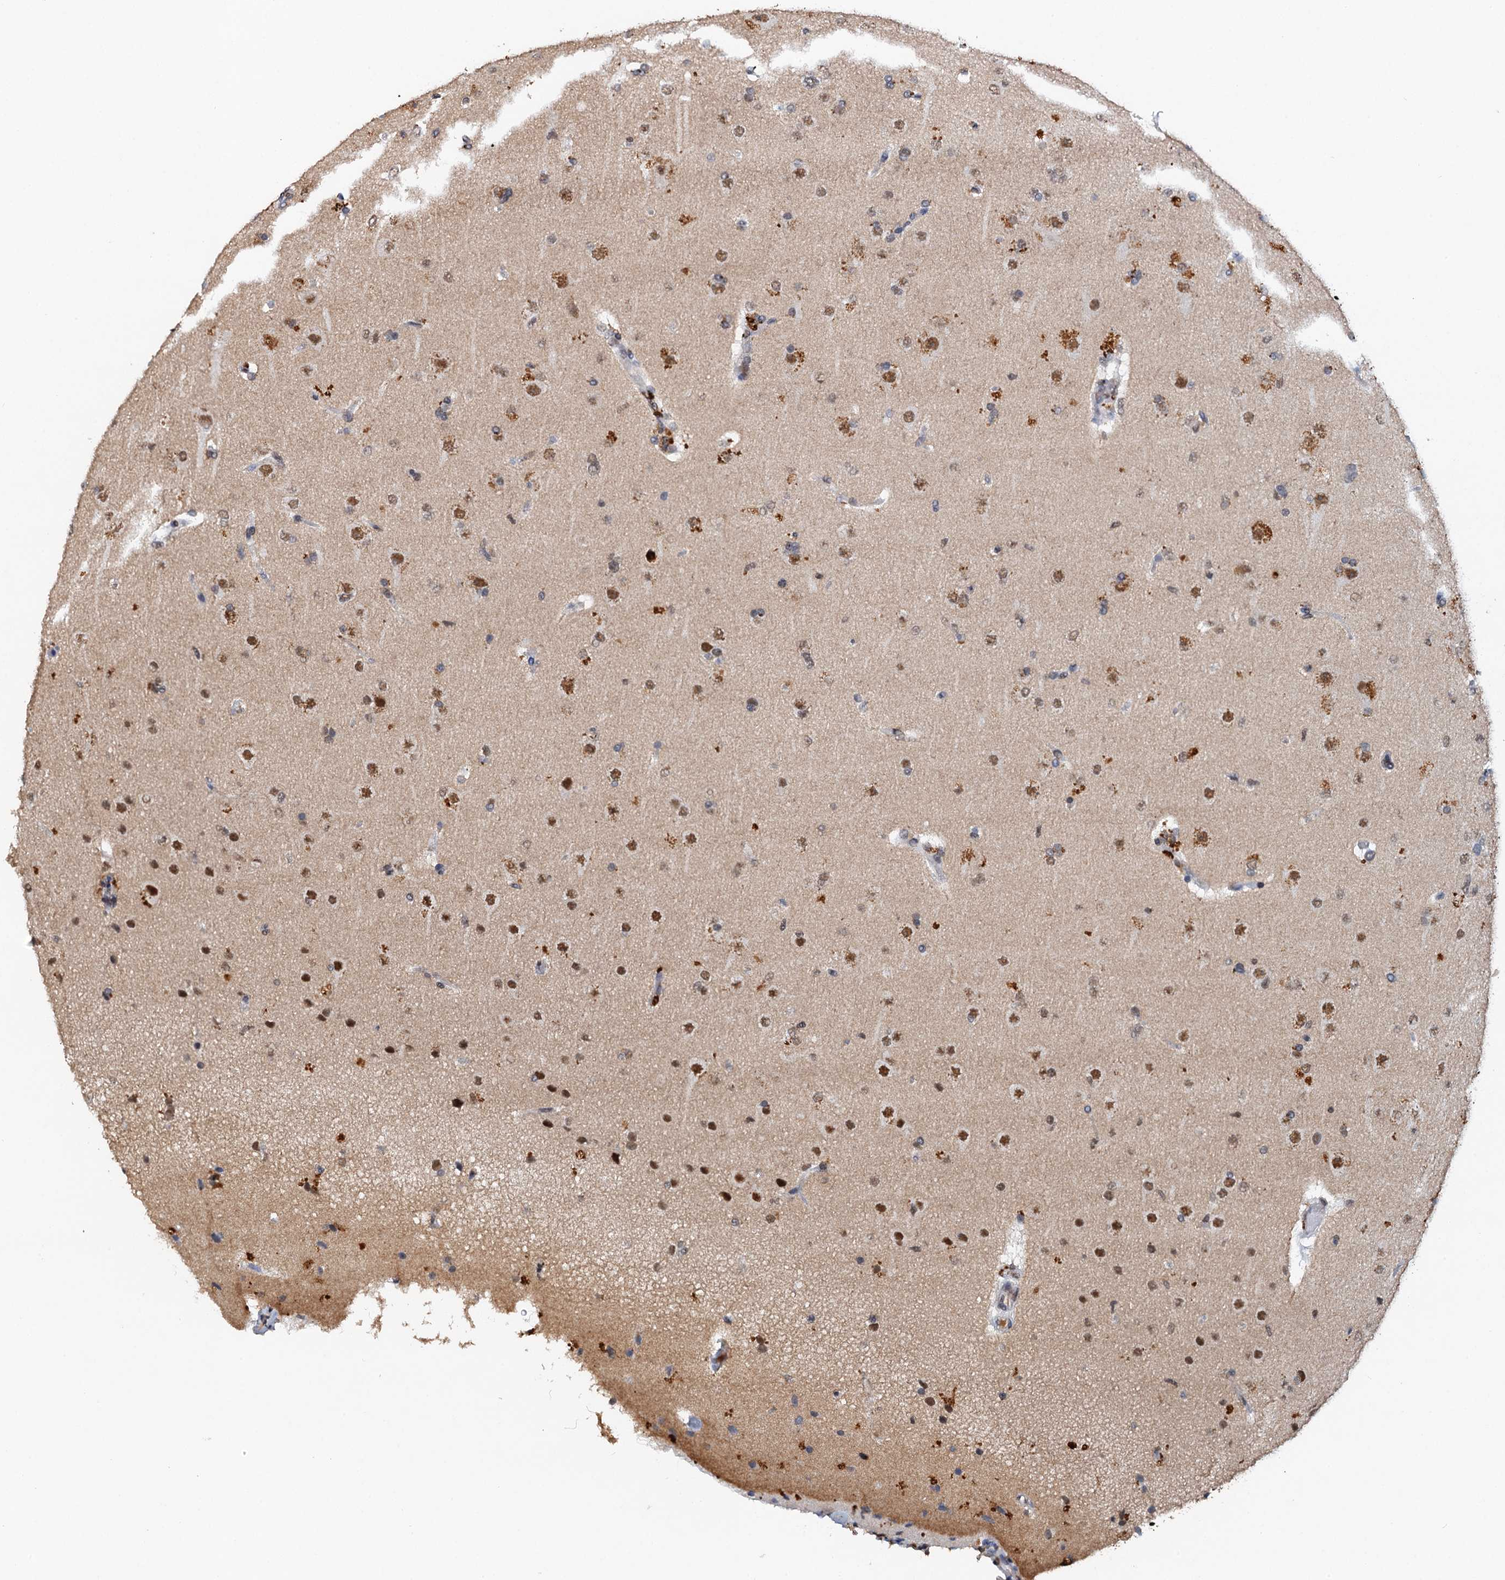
{"staining": {"intensity": "moderate", "quantity": ">75%", "location": "nuclear"}, "tissue": "glioma", "cell_type": "Tumor cells", "image_type": "cancer", "snomed": [{"axis": "morphology", "description": "Glioma, malignant, High grade"}, {"axis": "topography", "description": "Brain"}], "caption": "This photomicrograph shows IHC staining of malignant glioma (high-grade), with medium moderate nuclear staining in about >75% of tumor cells.", "gene": "CSTF3", "patient": {"sex": "male", "age": 72}}